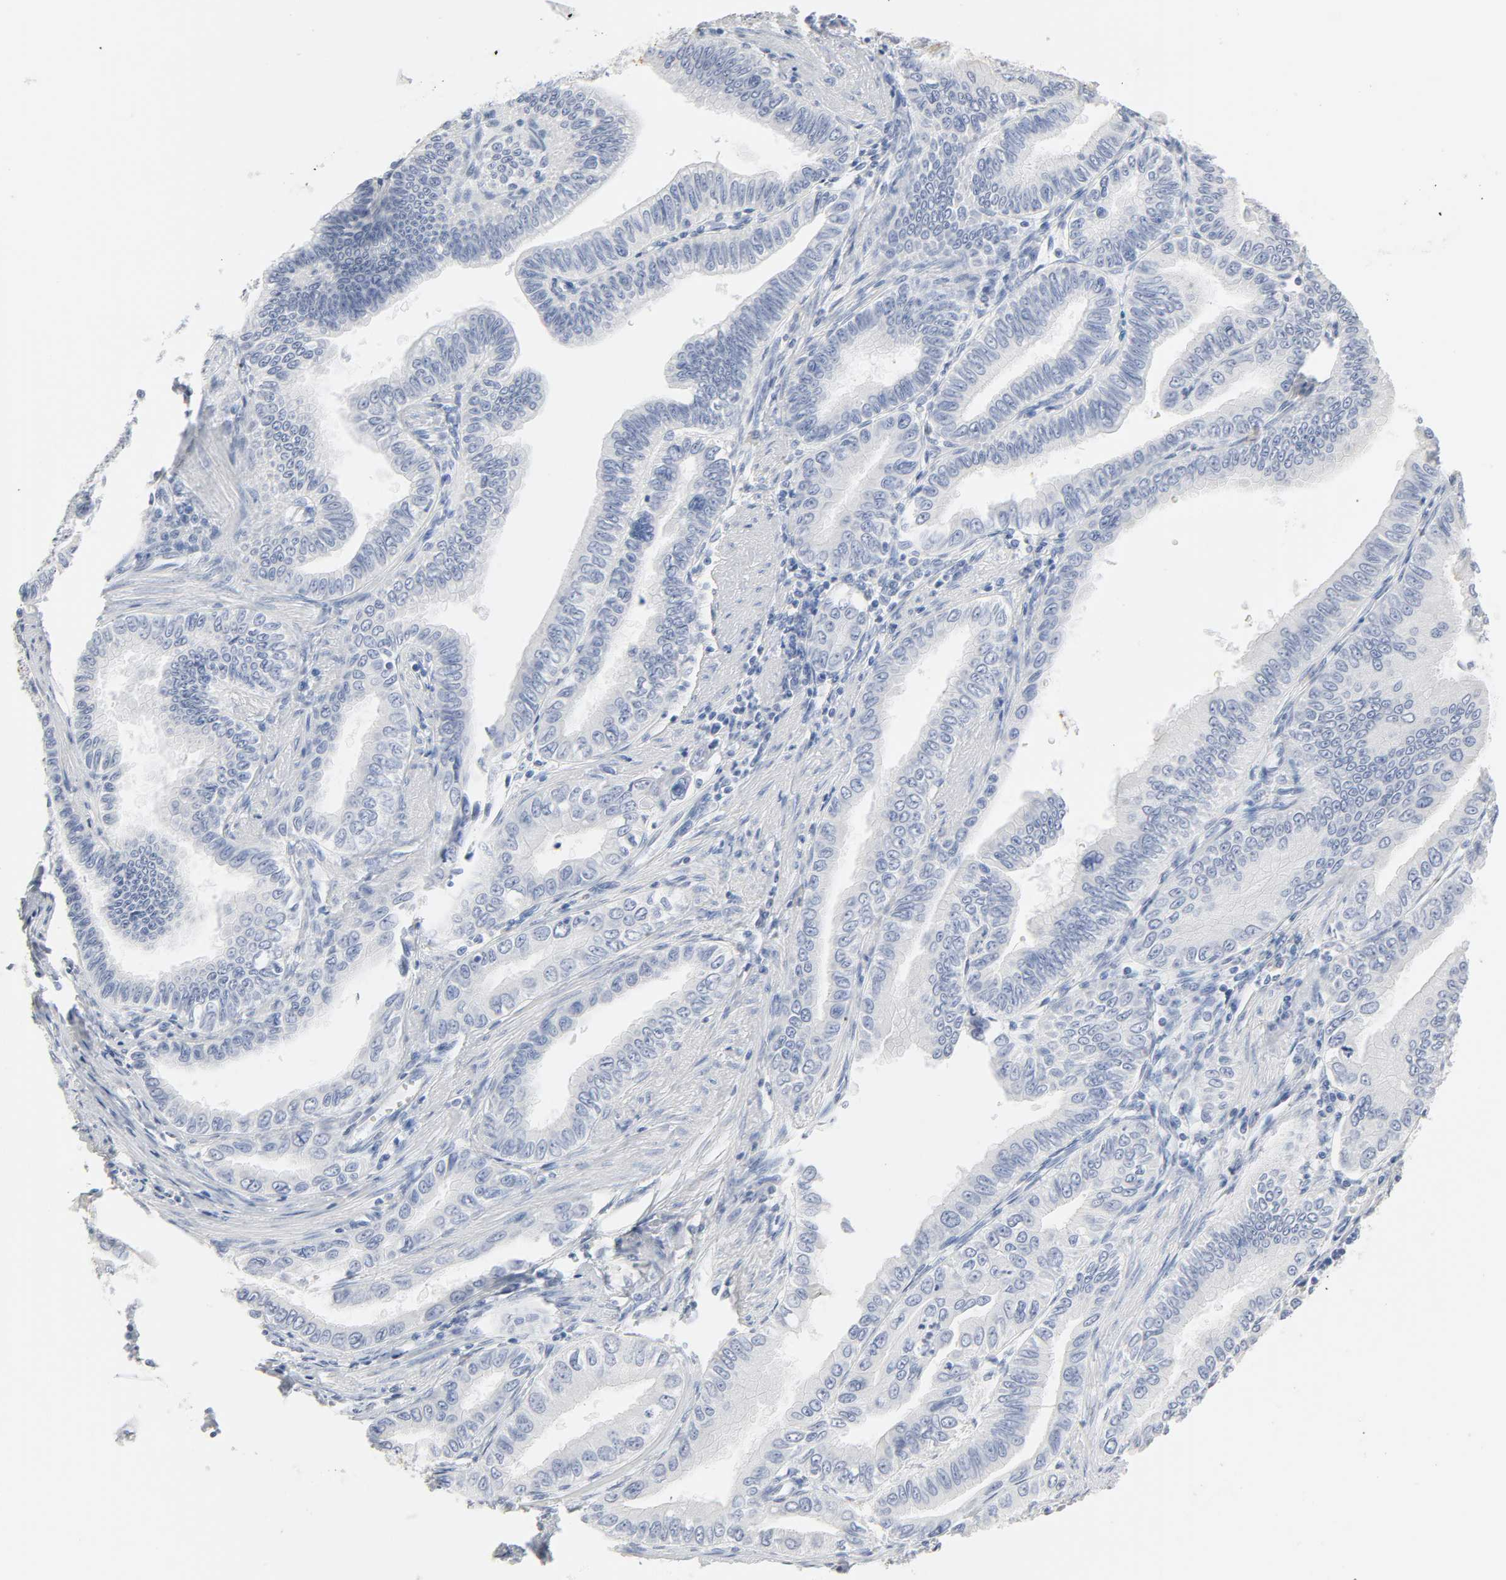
{"staining": {"intensity": "negative", "quantity": "none", "location": "none"}, "tissue": "pancreatic cancer", "cell_type": "Tumor cells", "image_type": "cancer", "snomed": [{"axis": "morphology", "description": "Normal tissue, NOS"}, {"axis": "topography", "description": "Lymph node"}], "caption": "The photomicrograph demonstrates no significant staining in tumor cells of pancreatic cancer.", "gene": "ACP3", "patient": {"sex": "male", "age": 50}}